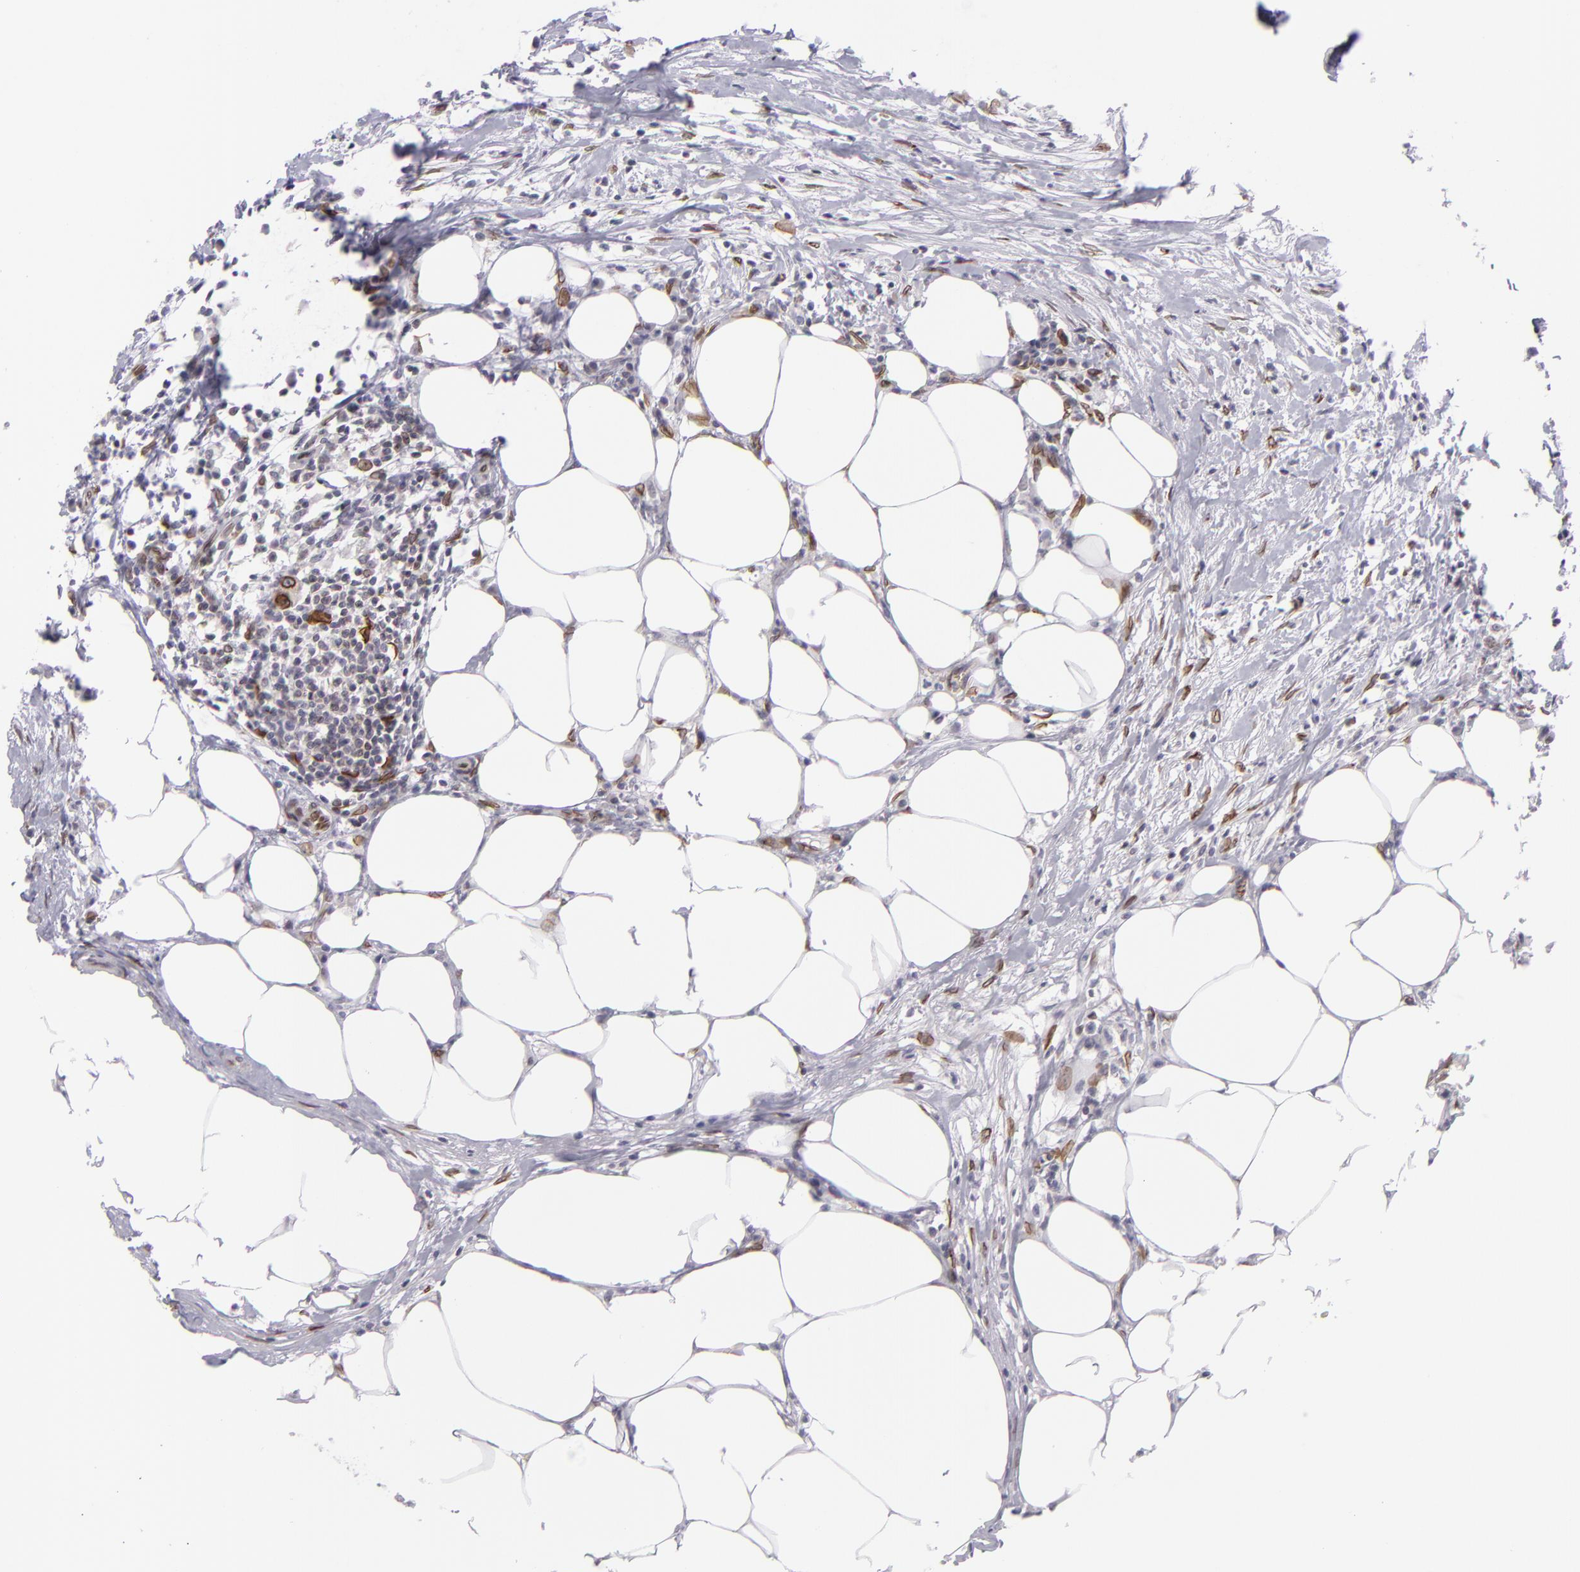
{"staining": {"intensity": "strong", "quantity": "25%-75%", "location": "cytoplasmic/membranous,nuclear"}, "tissue": "colorectal cancer", "cell_type": "Tumor cells", "image_type": "cancer", "snomed": [{"axis": "morphology", "description": "Adenocarcinoma, NOS"}, {"axis": "topography", "description": "Colon"}], "caption": "Tumor cells demonstrate strong cytoplasmic/membranous and nuclear expression in approximately 25%-75% of cells in adenocarcinoma (colorectal). The staining was performed using DAB to visualize the protein expression in brown, while the nuclei were stained in blue with hematoxylin (Magnification: 20x).", "gene": "EMD", "patient": {"sex": "male", "age": 55}}